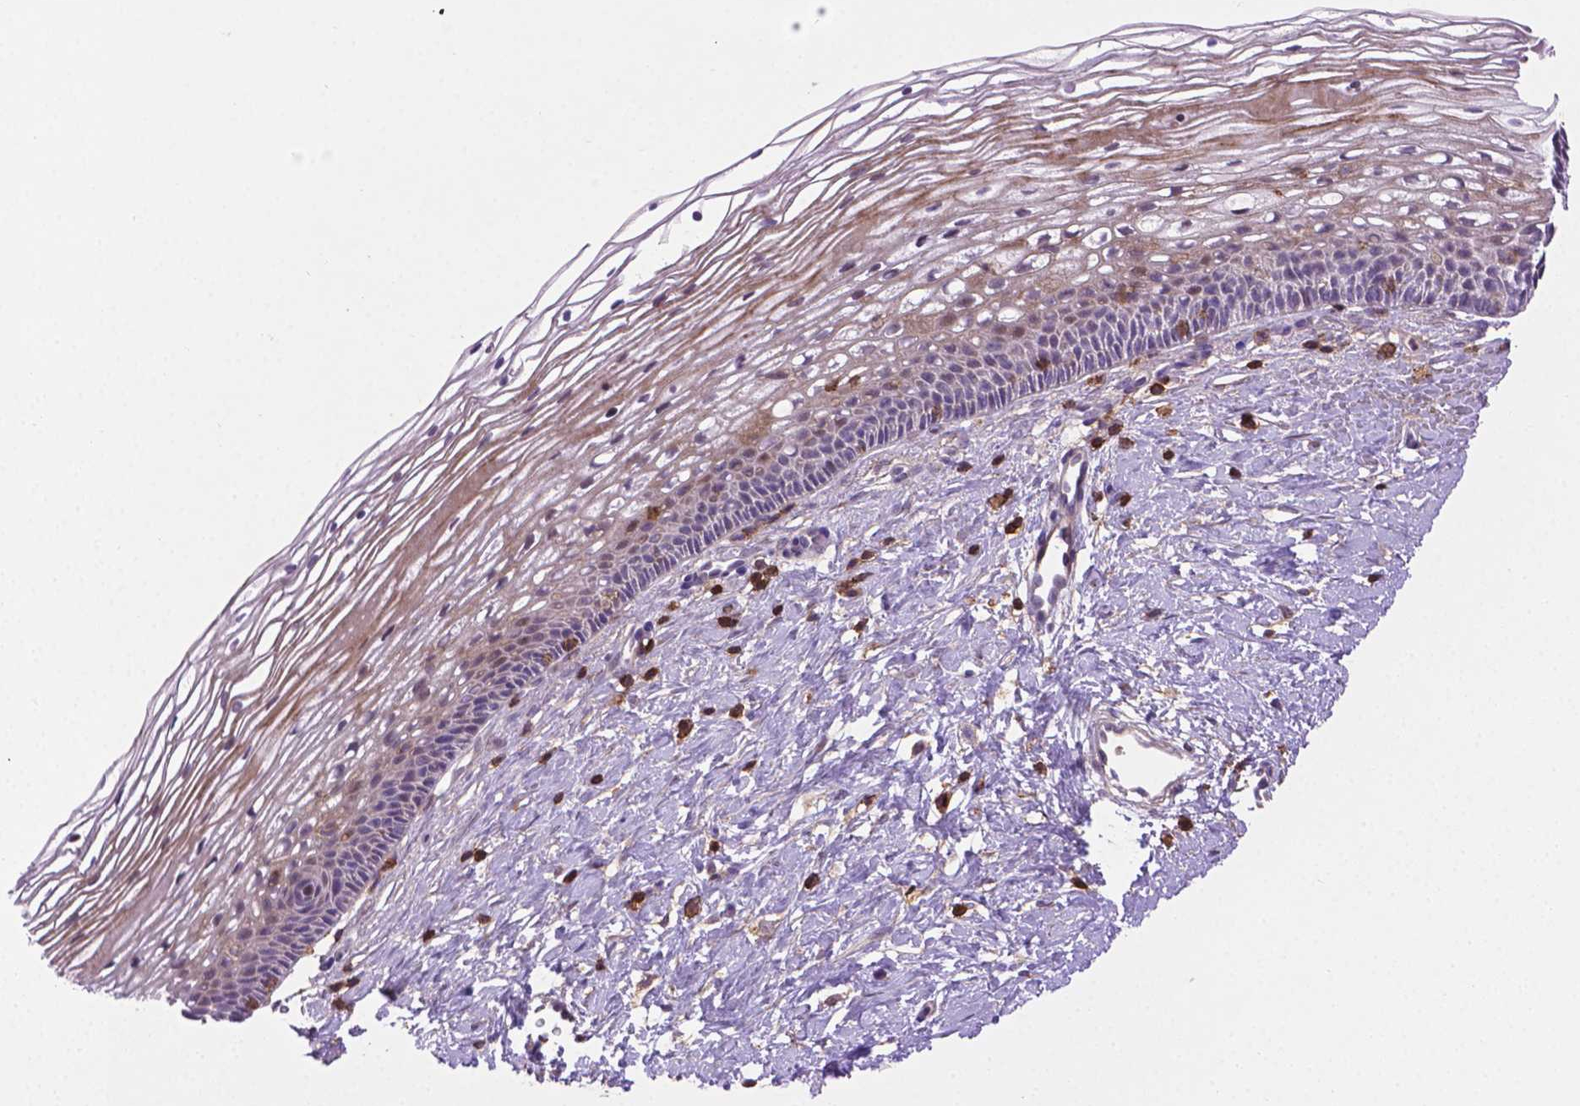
{"staining": {"intensity": "negative", "quantity": "none", "location": "none"}, "tissue": "cervix", "cell_type": "Glandular cells", "image_type": "normal", "snomed": [{"axis": "morphology", "description": "Normal tissue, NOS"}, {"axis": "topography", "description": "Cervix"}], "caption": "High power microscopy image of an immunohistochemistry (IHC) micrograph of unremarkable cervix, revealing no significant positivity in glandular cells.", "gene": "ACAD10", "patient": {"sex": "female", "age": 34}}